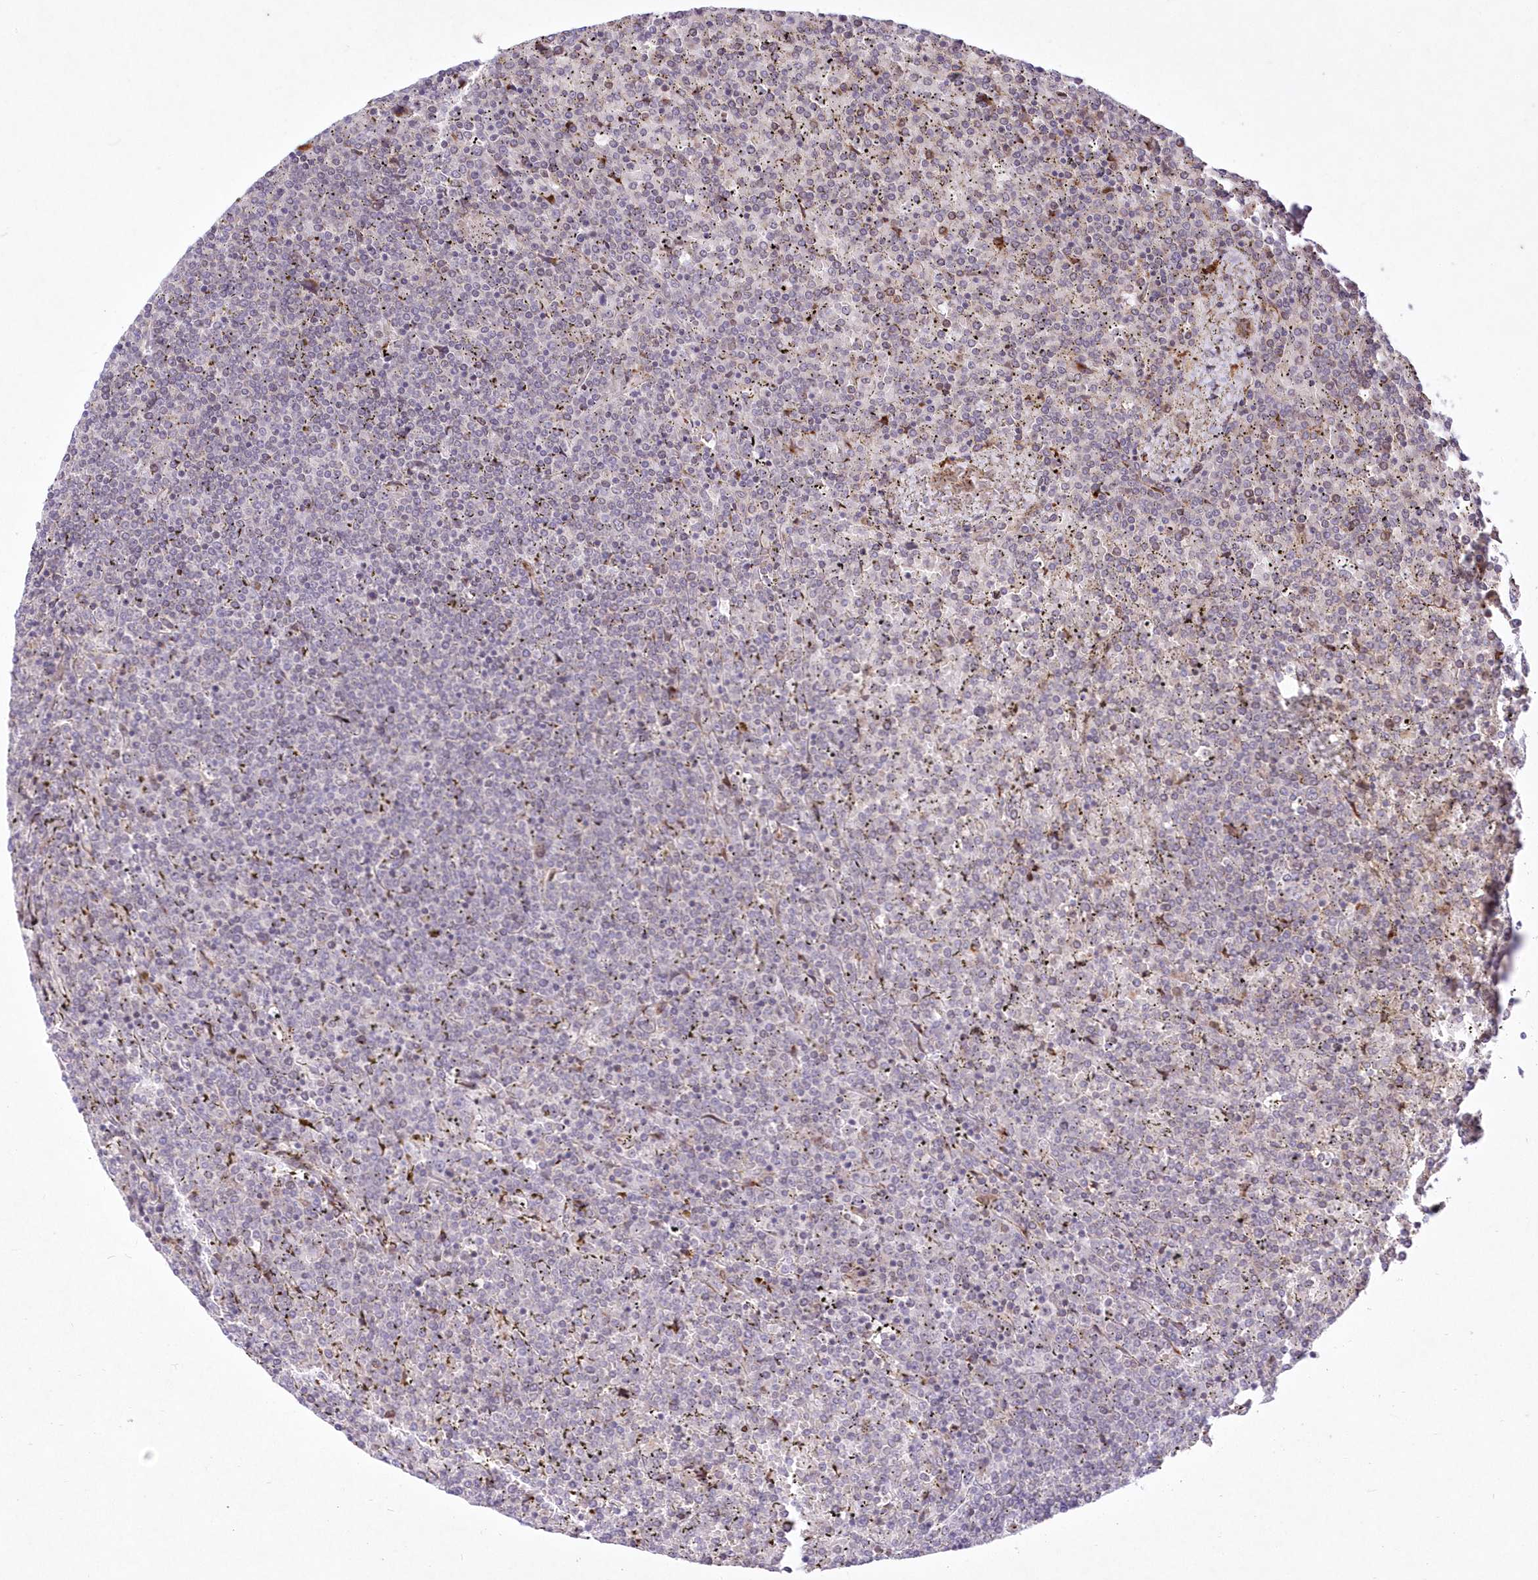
{"staining": {"intensity": "negative", "quantity": "none", "location": "none"}, "tissue": "lymphoma", "cell_type": "Tumor cells", "image_type": "cancer", "snomed": [{"axis": "morphology", "description": "Malignant lymphoma, non-Hodgkin's type, Low grade"}, {"axis": "topography", "description": "Spleen"}], "caption": "A micrograph of lymphoma stained for a protein demonstrates no brown staining in tumor cells.", "gene": "LDB1", "patient": {"sex": "female", "age": 19}}